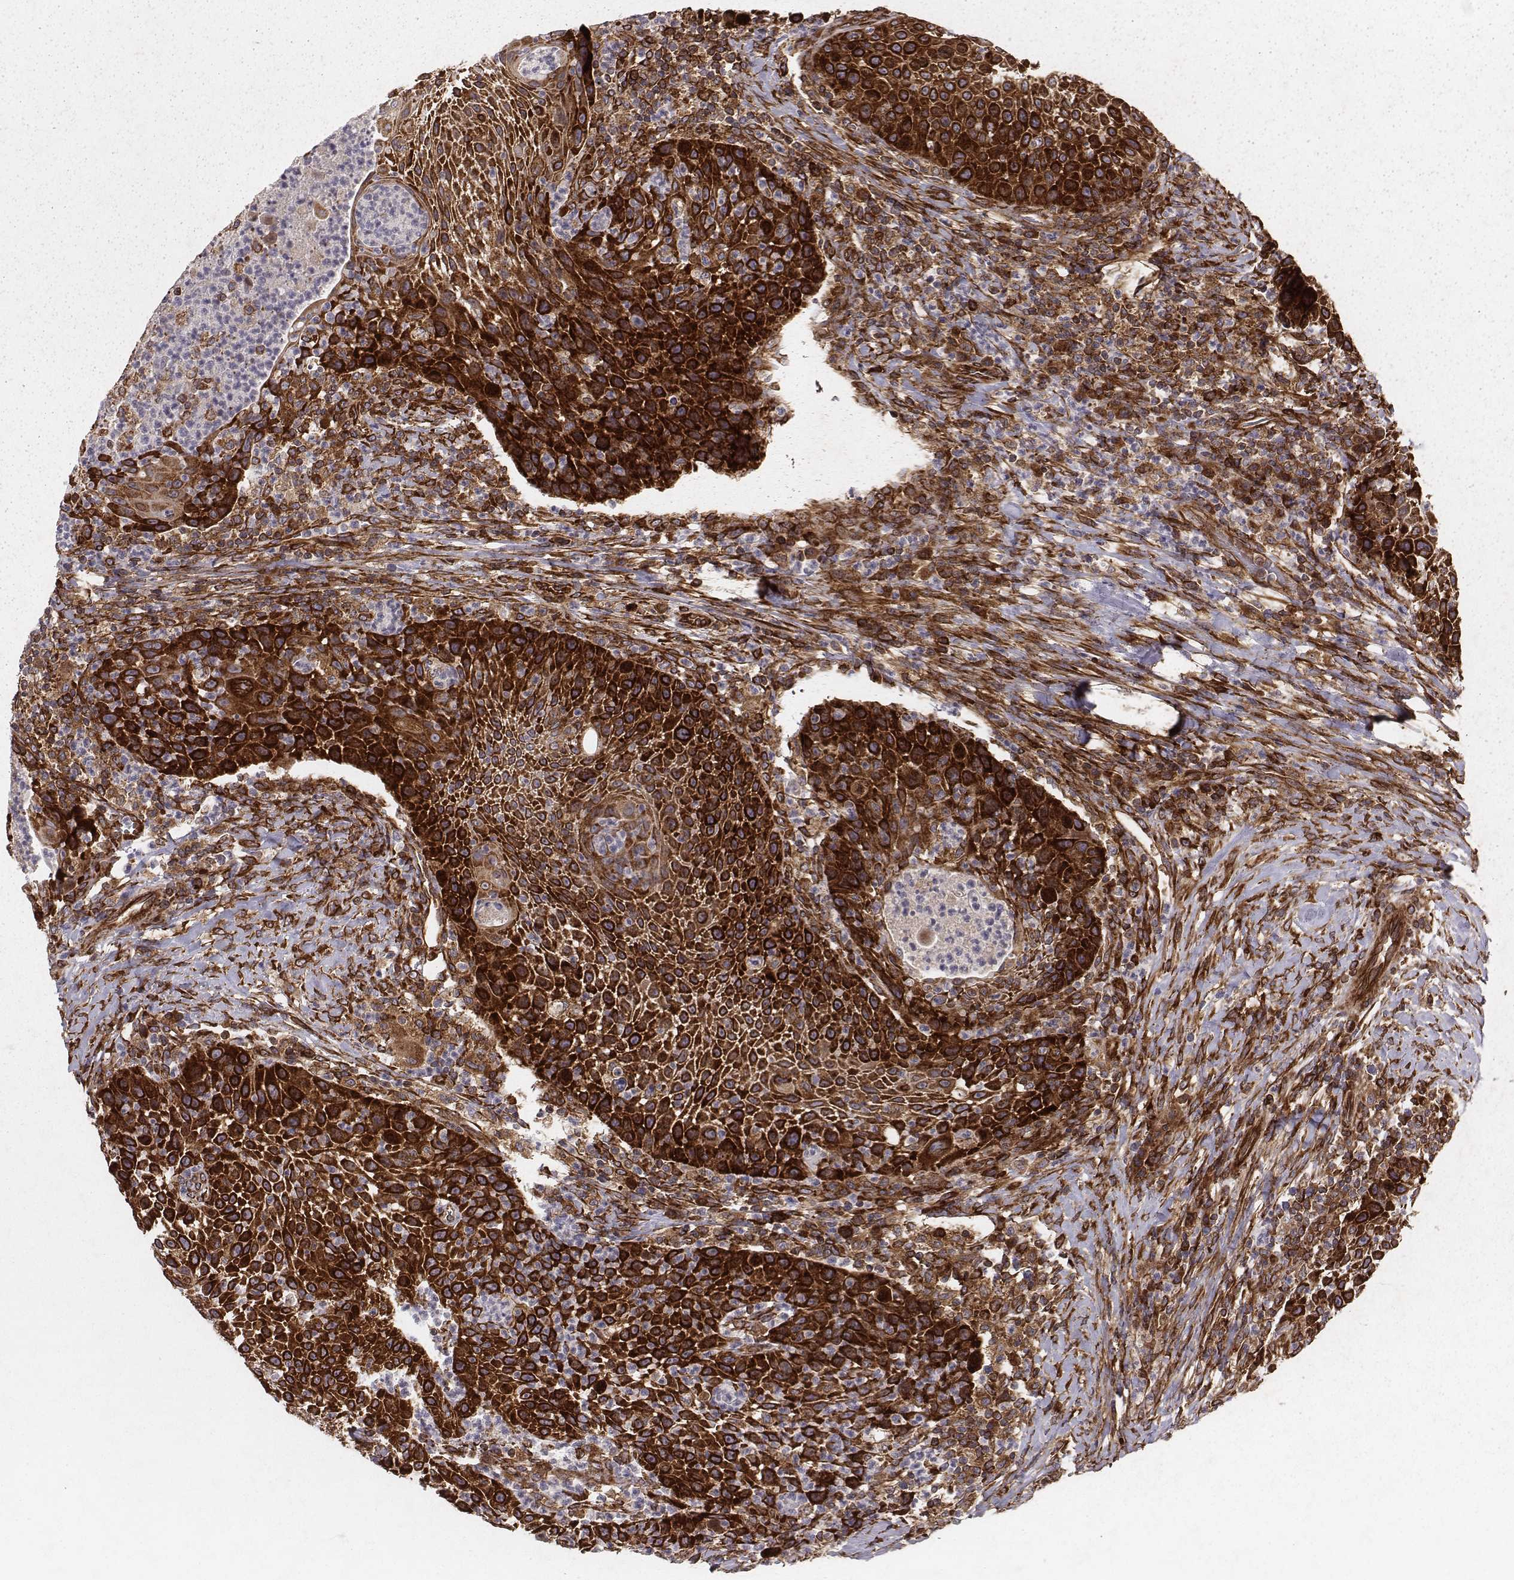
{"staining": {"intensity": "strong", "quantity": ">75%", "location": "cytoplasmic/membranous"}, "tissue": "head and neck cancer", "cell_type": "Tumor cells", "image_type": "cancer", "snomed": [{"axis": "morphology", "description": "Squamous cell carcinoma, NOS"}, {"axis": "topography", "description": "Head-Neck"}], "caption": "The histopathology image demonstrates immunohistochemical staining of head and neck cancer (squamous cell carcinoma). There is strong cytoplasmic/membranous expression is seen in about >75% of tumor cells. The protein of interest is shown in brown color, while the nuclei are stained blue.", "gene": "TXLNA", "patient": {"sex": "male", "age": 69}}